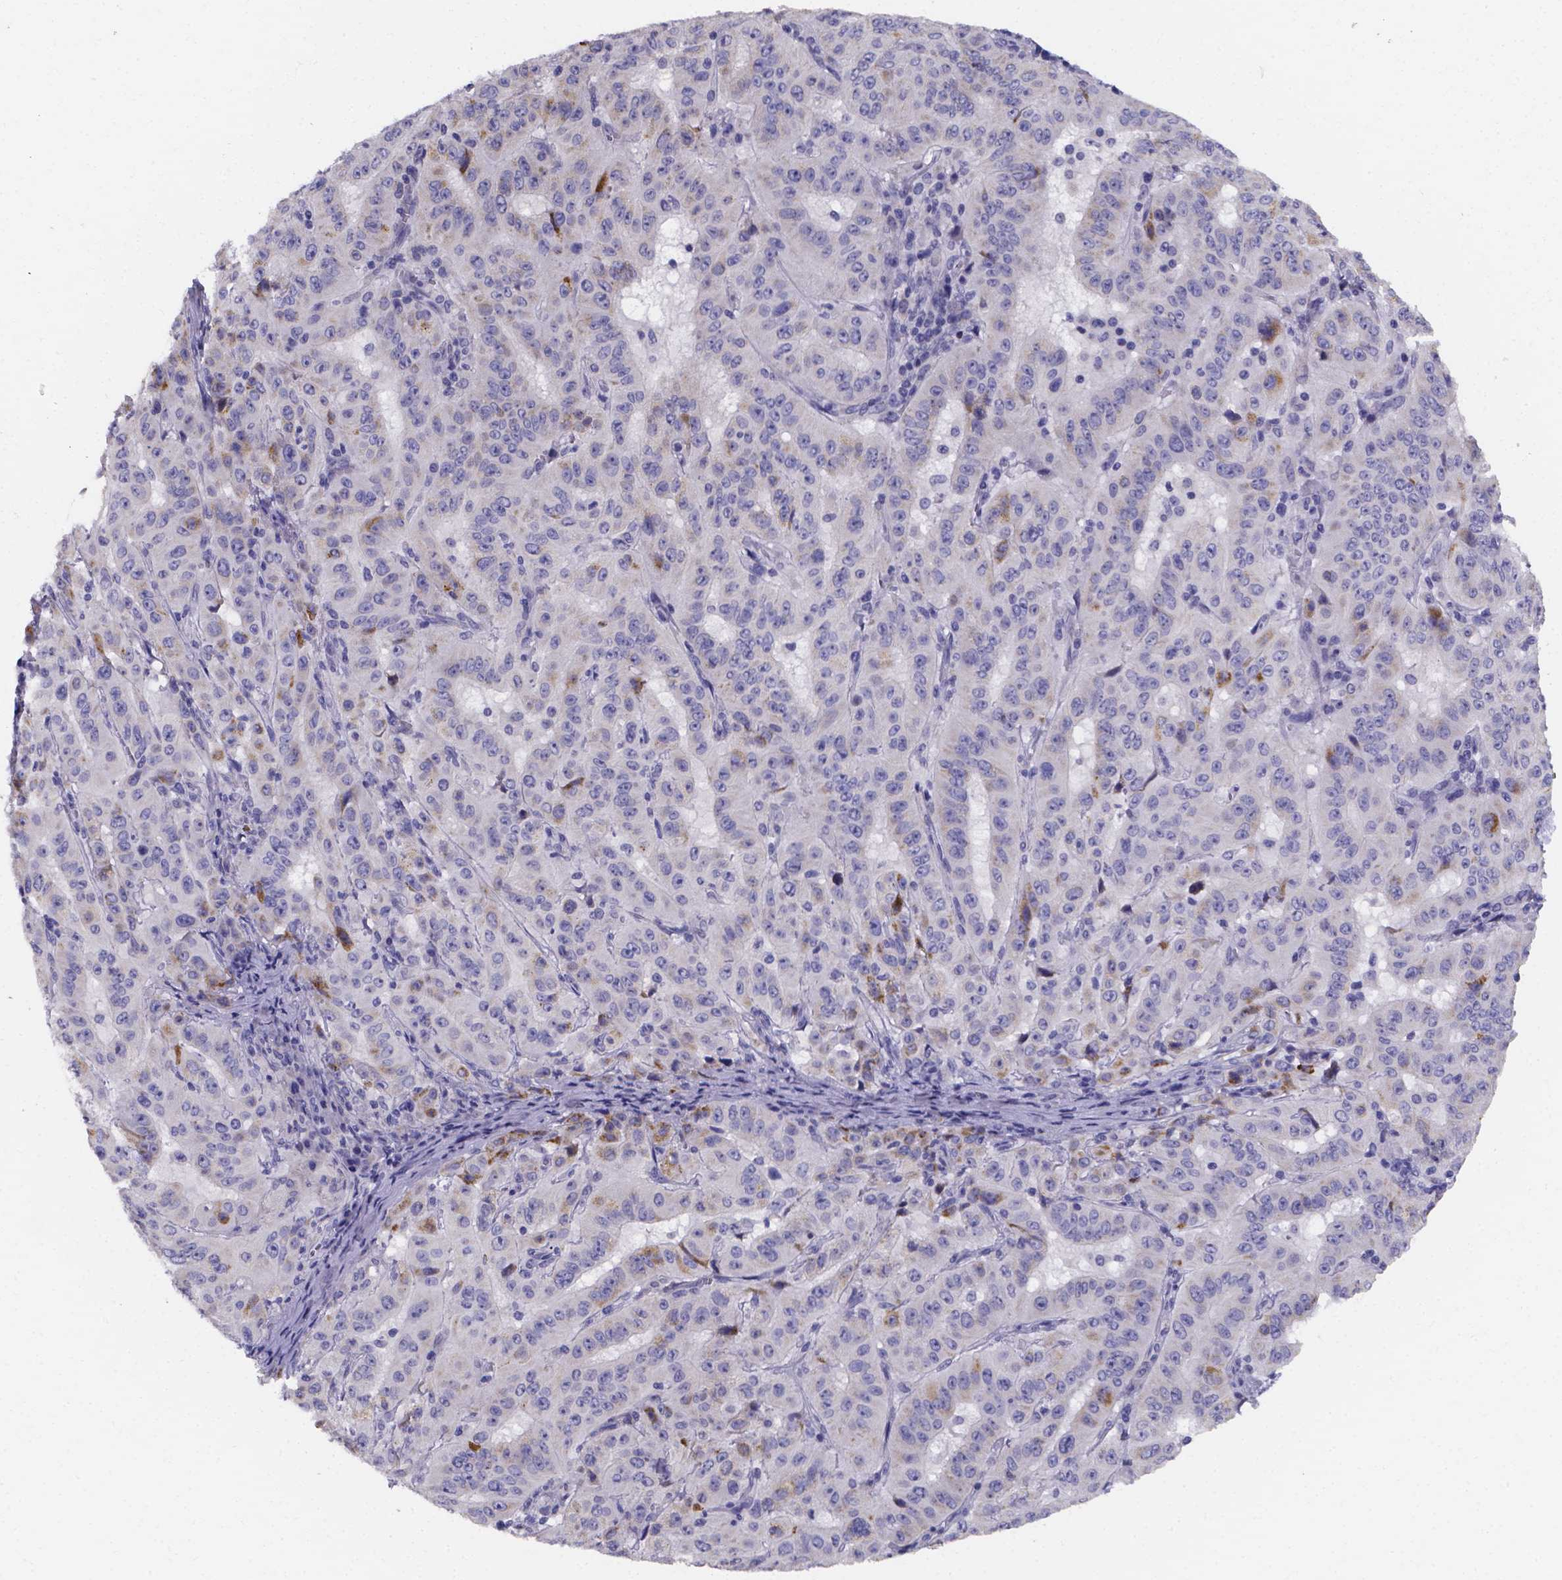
{"staining": {"intensity": "weak", "quantity": "<25%", "location": "cytoplasmic/membranous"}, "tissue": "pancreatic cancer", "cell_type": "Tumor cells", "image_type": "cancer", "snomed": [{"axis": "morphology", "description": "Adenocarcinoma, NOS"}, {"axis": "topography", "description": "Pancreas"}], "caption": "Immunohistochemistry (IHC) photomicrograph of human pancreatic cancer stained for a protein (brown), which reveals no expression in tumor cells.", "gene": "PAH", "patient": {"sex": "male", "age": 63}}